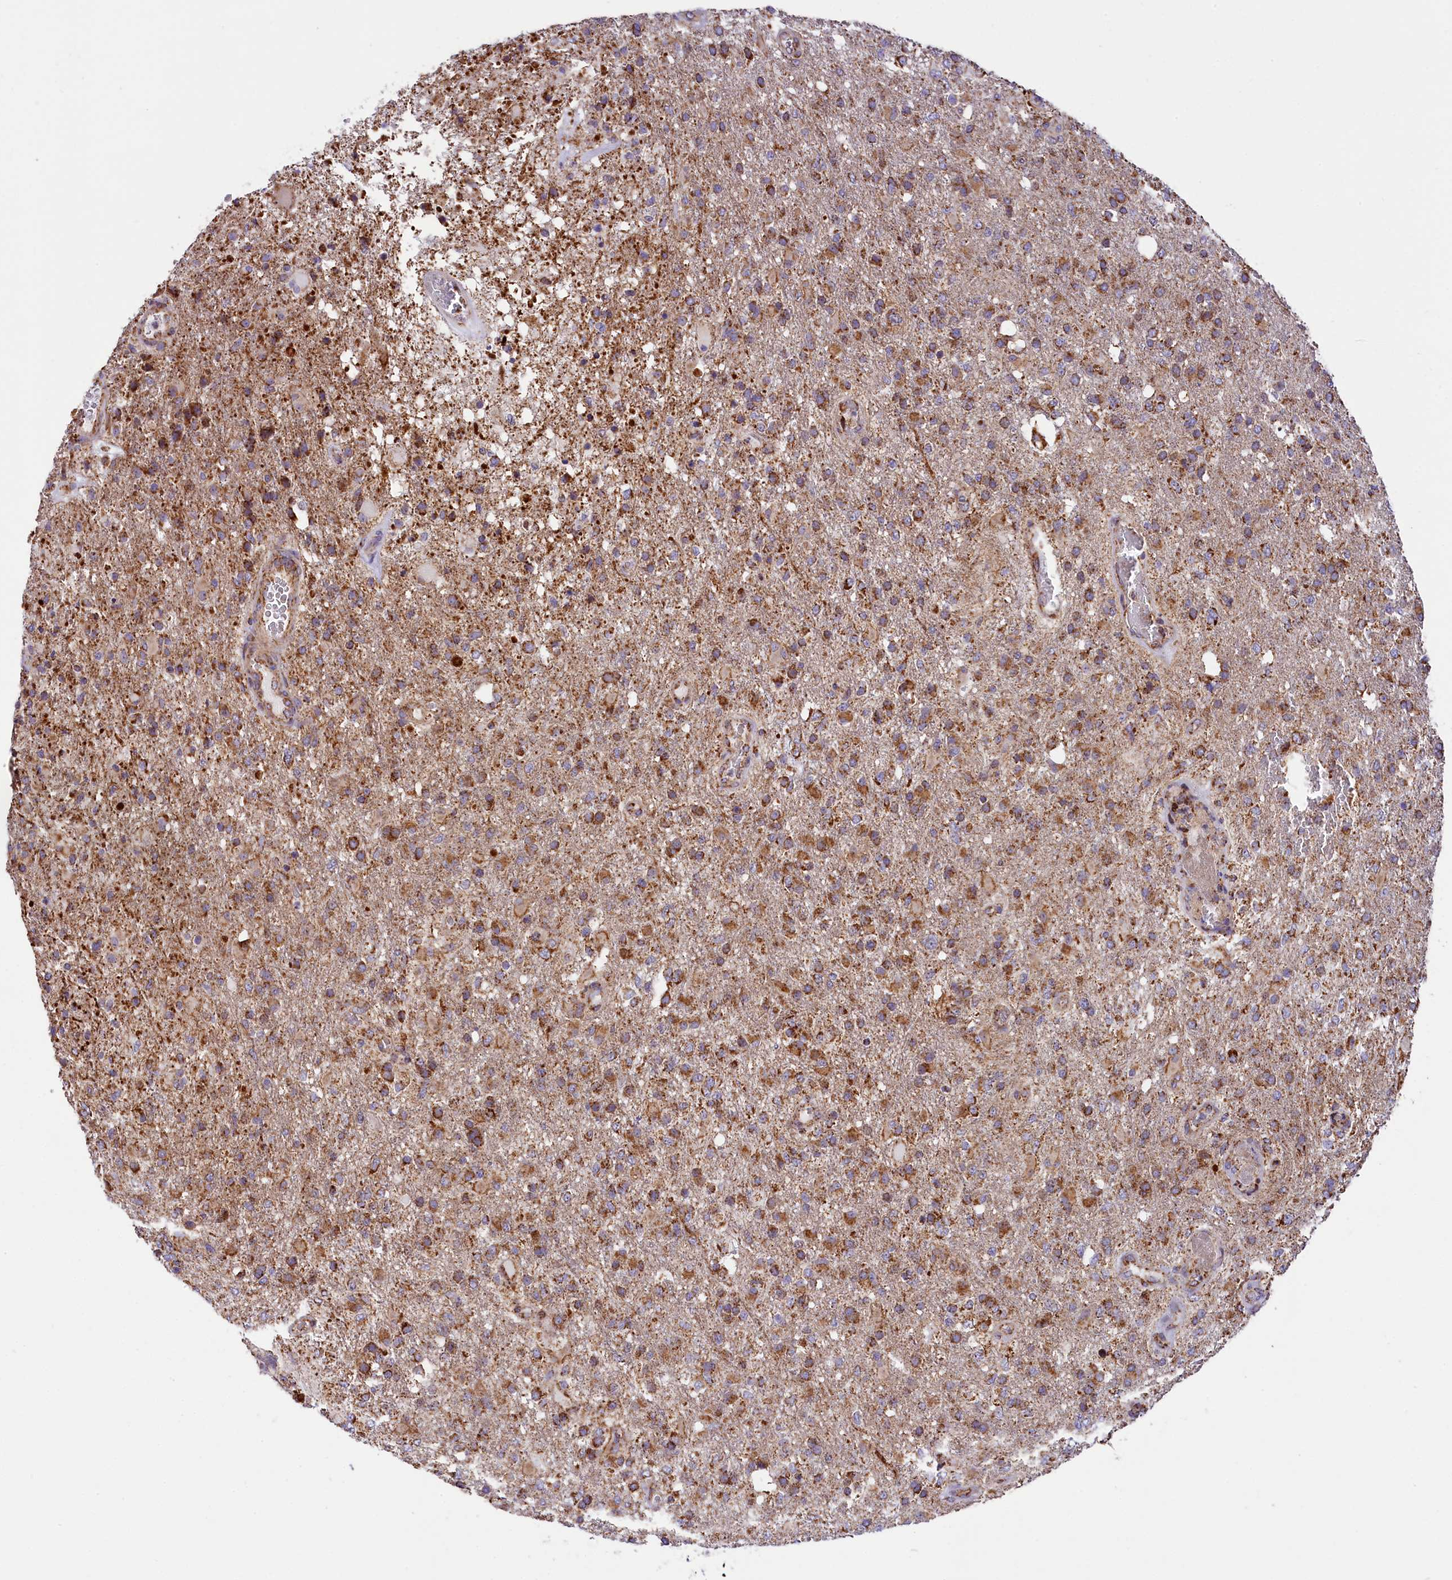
{"staining": {"intensity": "moderate", "quantity": ">75%", "location": "cytoplasmic/membranous"}, "tissue": "glioma", "cell_type": "Tumor cells", "image_type": "cancer", "snomed": [{"axis": "morphology", "description": "Glioma, malignant, High grade"}, {"axis": "topography", "description": "Brain"}], "caption": "Immunohistochemistry (IHC) (DAB) staining of glioma demonstrates moderate cytoplasmic/membranous protein expression in approximately >75% of tumor cells.", "gene": "NDUFA8", "patient": {"sex": "female", "age": 74}}